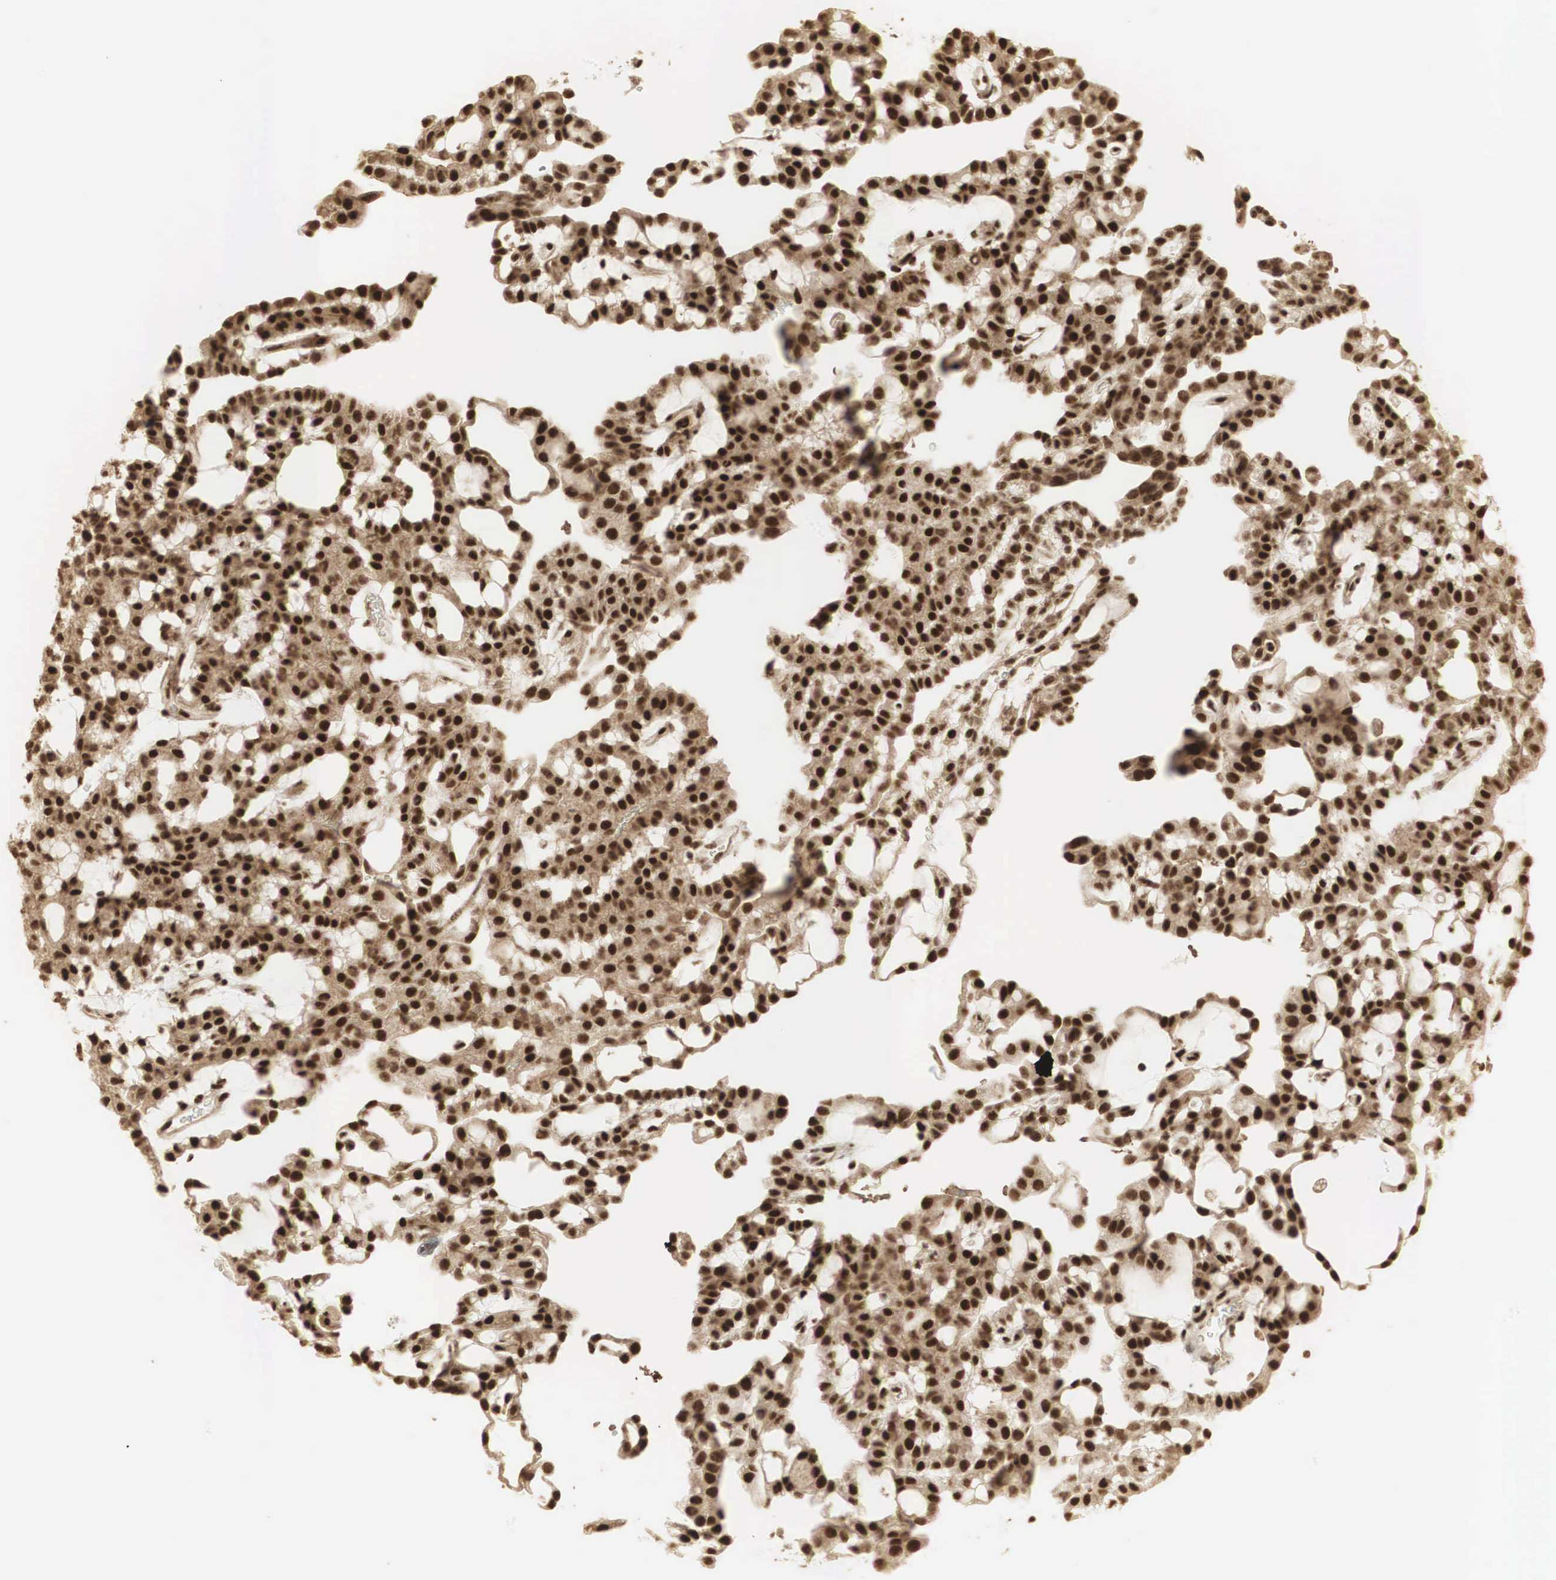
{"staining": {"intensity": "strong", "quantity": ">75%", "location": "cytoplasmic/membranous,nuclear"}, "tissue": "renal cancer", "cell_type": "Tumor cells", "image_type": "cancer", "snomed": [{"axis": "morphology", "description": "Adenocarcinoma, NOS"}, {"axis": "topography", "description": "Kidney"}], "caption": "Immunohistochemistry photomicrograph of renal adenocarcinoma stained for a protein (brown), which shows high levels of strong cytoplasmic/membranous and nuclear positivity in about >75% of tumor cells.", "gene": "RNF113A", "patient": {"sex": "male", "age": 63}}